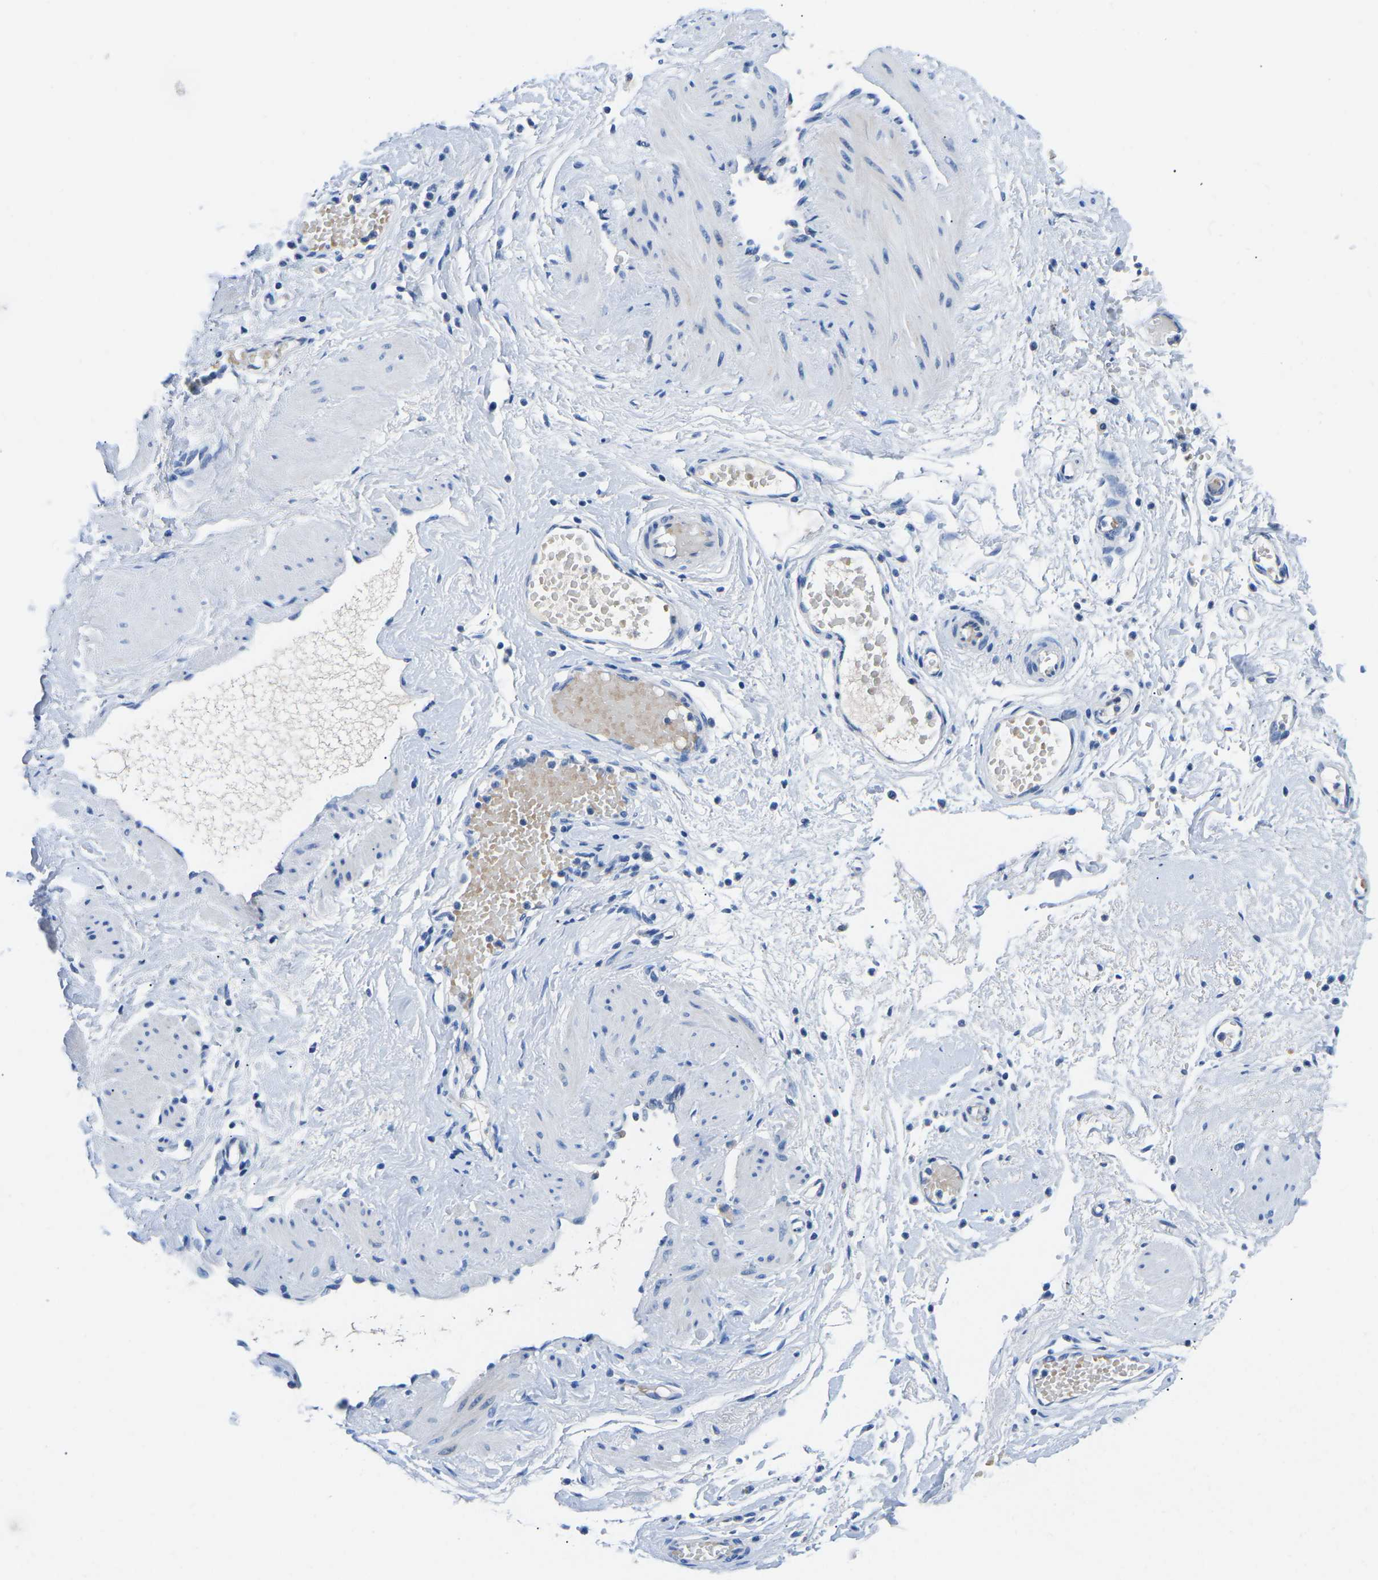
{"staining": {"intensity": "negative", "quantity": "none", "location": "none"}, "tissue": "adipose tissue", "cell_type": "Adipocytes", "image_type": "normal", "snomed": [{"axis": "morphology", "description": "Normal tissue, NOS"}, {"axis": "topography", "description": "Soft tissue"}, {"axis": "topography", "description": "Vascular tissue"}], "caption": "Adipocytes are negative for brown protein staining in benign adipose tissue. (DAB (3,3'-diaminobenzidine) immunohistochemistry, high magnification).", "gene": "TM6SF1", "patient": {"sex": "female", "age": 35}}